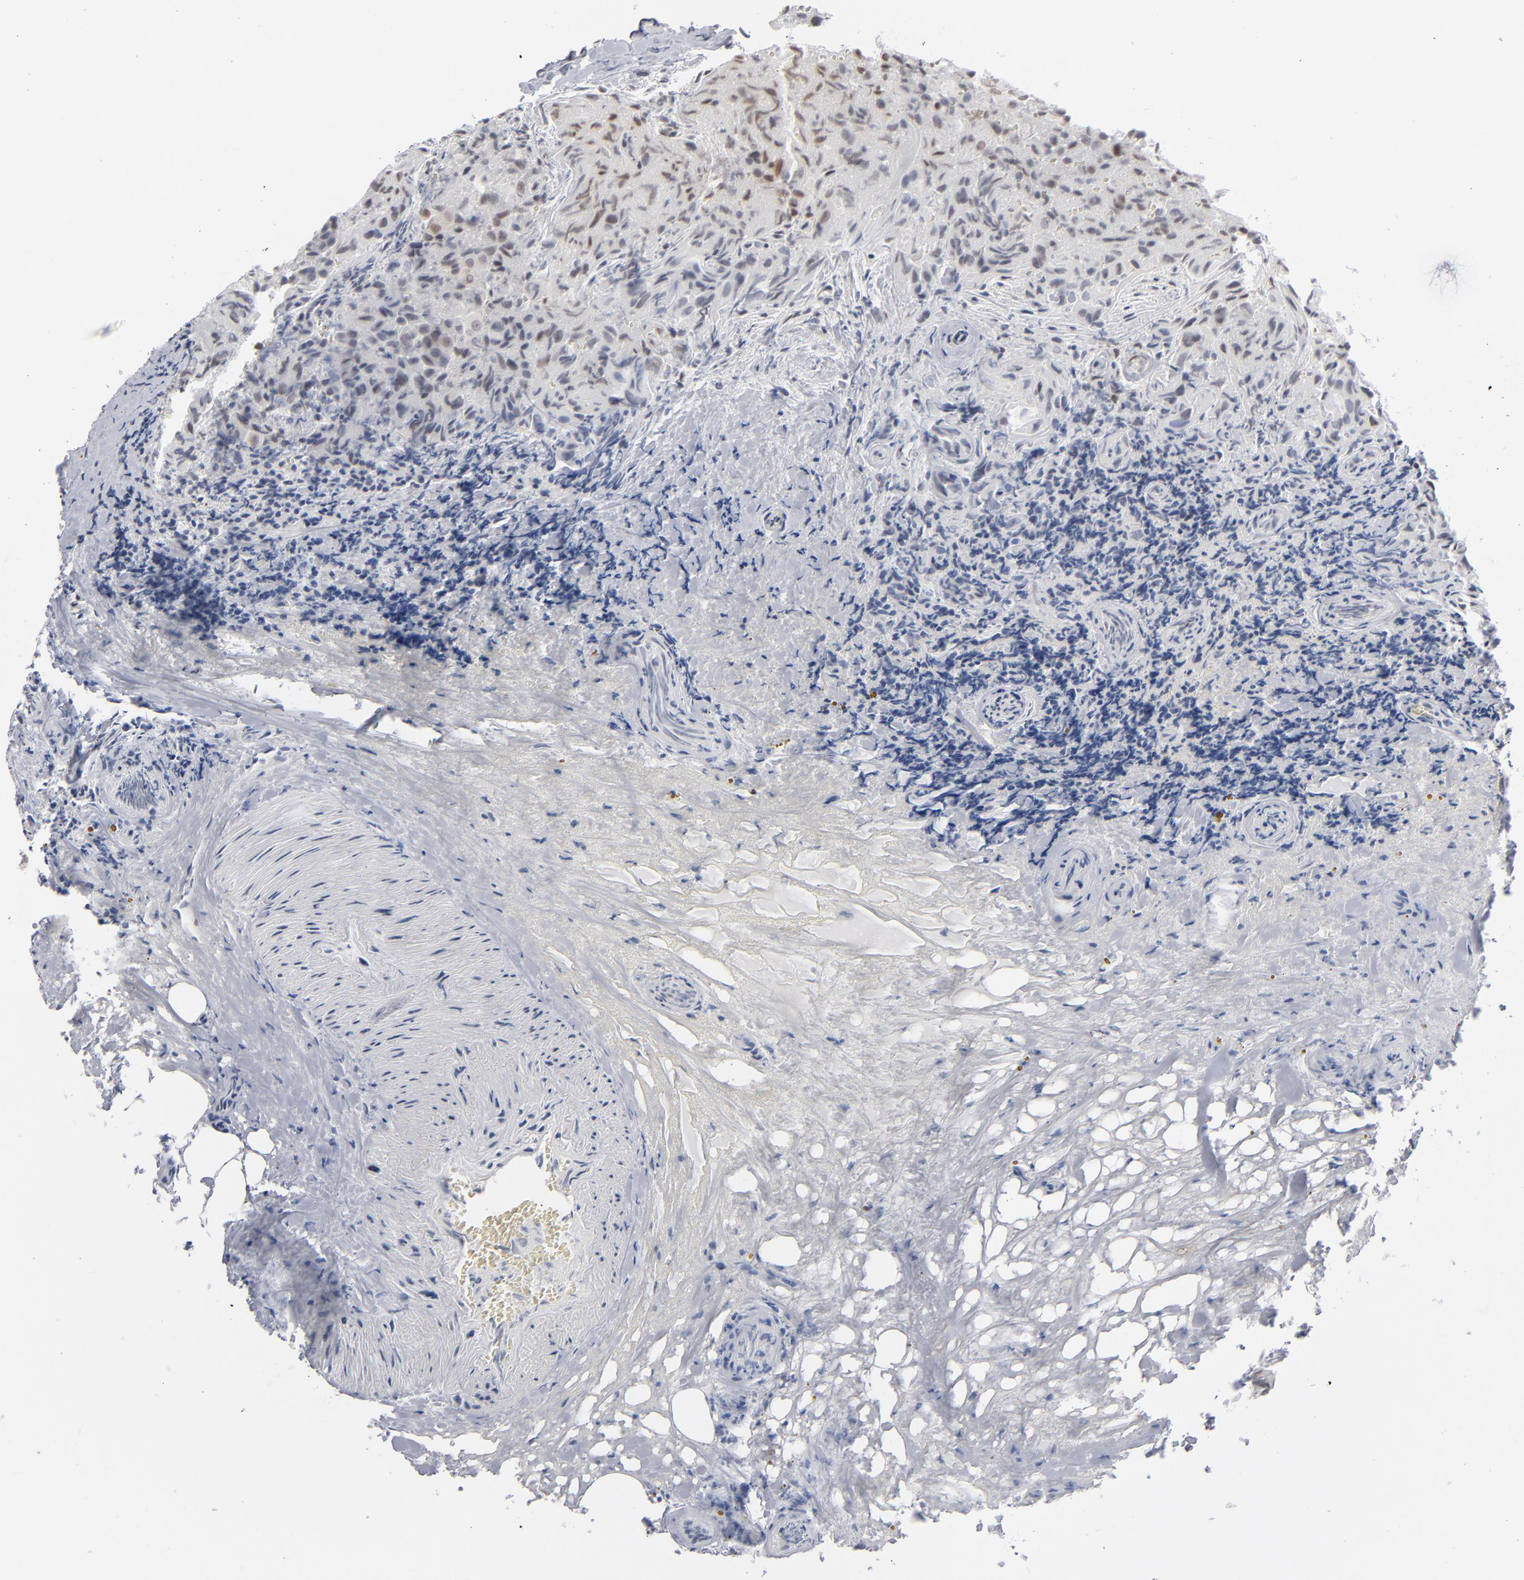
{"staining": {"intensity": "negative", "quantity": "none", "location": "none"}, "tissue": "thyroid cancer", "cell_type": "Tumor cells", "image_type": "cancer", "snomed": [{"axis": "morphology", "description": "Papillary adenocarcinoma, NOS"}, {"axis": "topography", "description": "Thyroid gland"}], "caption": "Immunohistochemistry (IHC) of human thyroid cancer (papillary adenocarcinoma) exhibits no positivity in tumor cells. (Stains: DAB (3,3'-diaminobenzidine) IHC with hematoxylin counter stain, Microscopy: brightfield microscopy at high magnification).", "gene": "IRF9", "patient": {"sex": "female", "age": 71}}